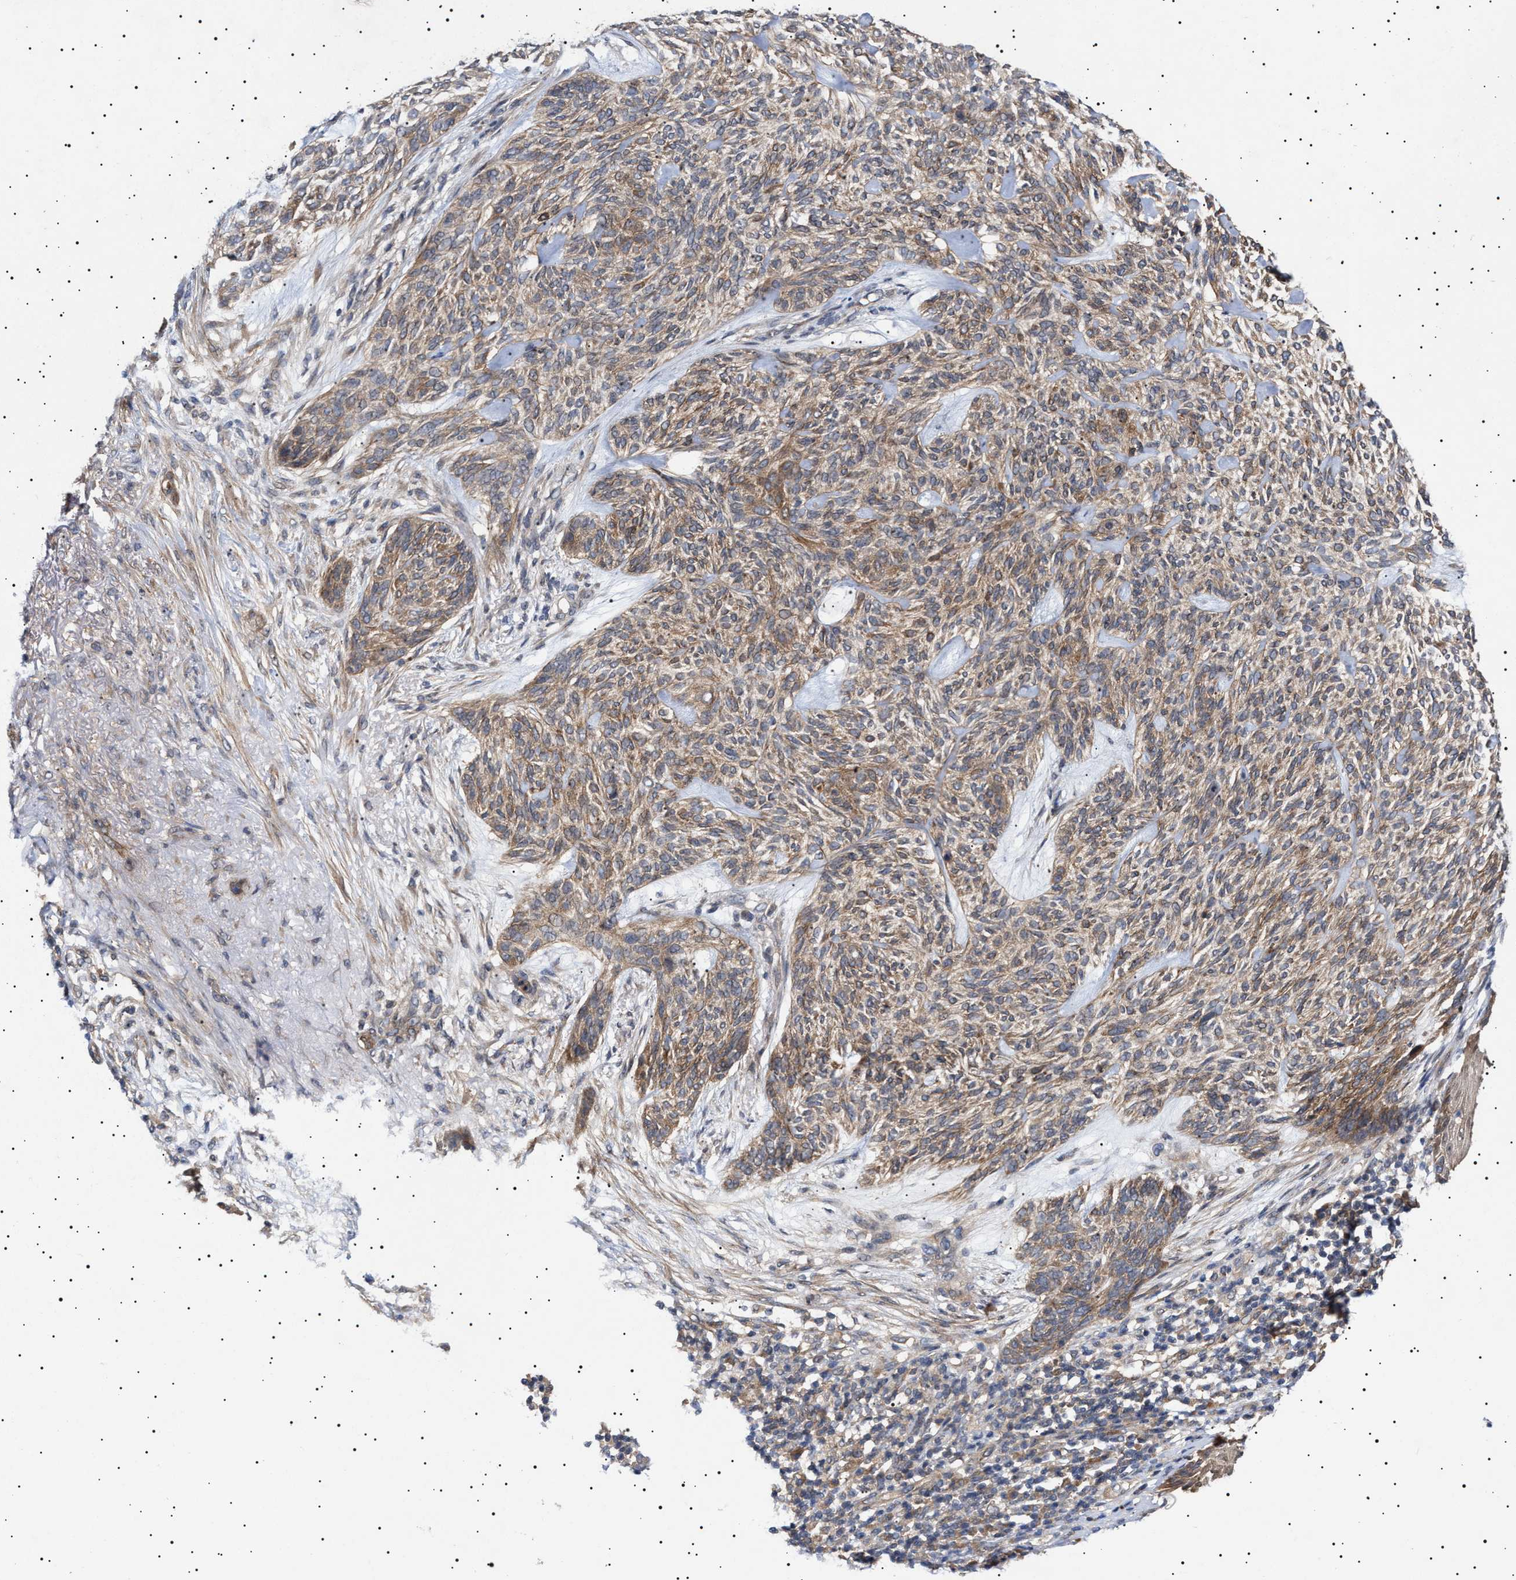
{"staining": {"intensity": "weak", "quantity": ">75%", "location": "cytoplasmic/membranous"}, "tissue": "skin cancer", "cell_type": "Tumor cells", "image_type": "cancer", "snomed": [{"axis": "morphology", "description": "Basal cell carcinoma"}, {"axis": "topography", "description": "Skin"}], "caption": "The micrograph demonstrates a brown stain indicating the presence of a protein in the cytoplasmic/membranous of tumor cells in skin cancer.", "gene": "NPLOC4", "patient": {"sex": "male", "age": 55}}